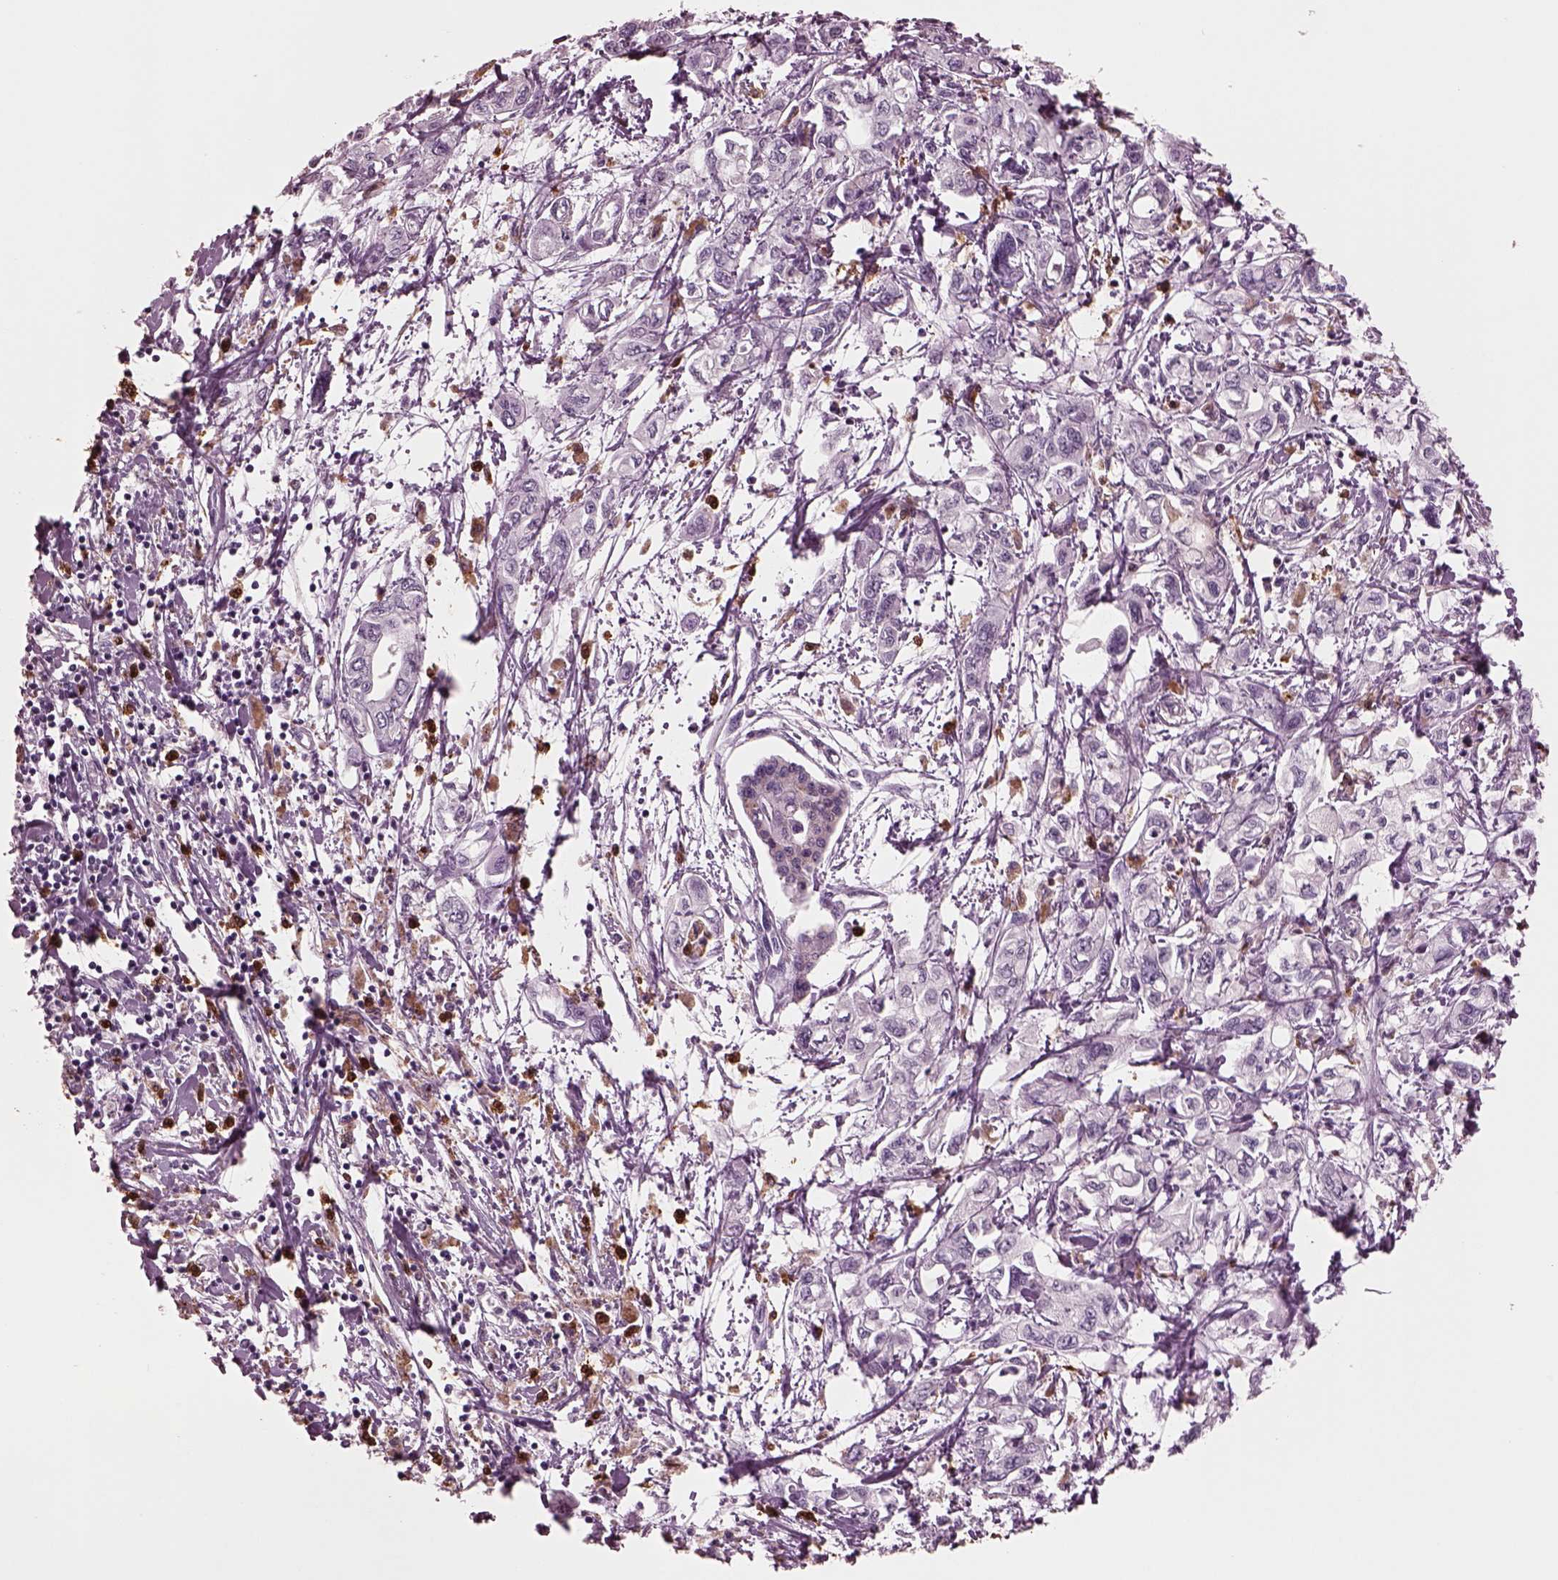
{"staining": {"intensity": "negative", "quantity": "none", "location": "none"}, "tissue": "pancreatic cancer", "cell_type": "Tumor cells", "image_type": "cancer", "snomed": [{"axis": "morphology", "description": "Adenocarcinoma, NOS"}, {"axis": "topography", "description": "Pancreas"}], "caption": "A histopathology image of pancreatic cancer stained for a protein displays no brown staining in tumor cells.", "gene": "SLAMF8", "patient": {"sex": "male", "age": 54}}